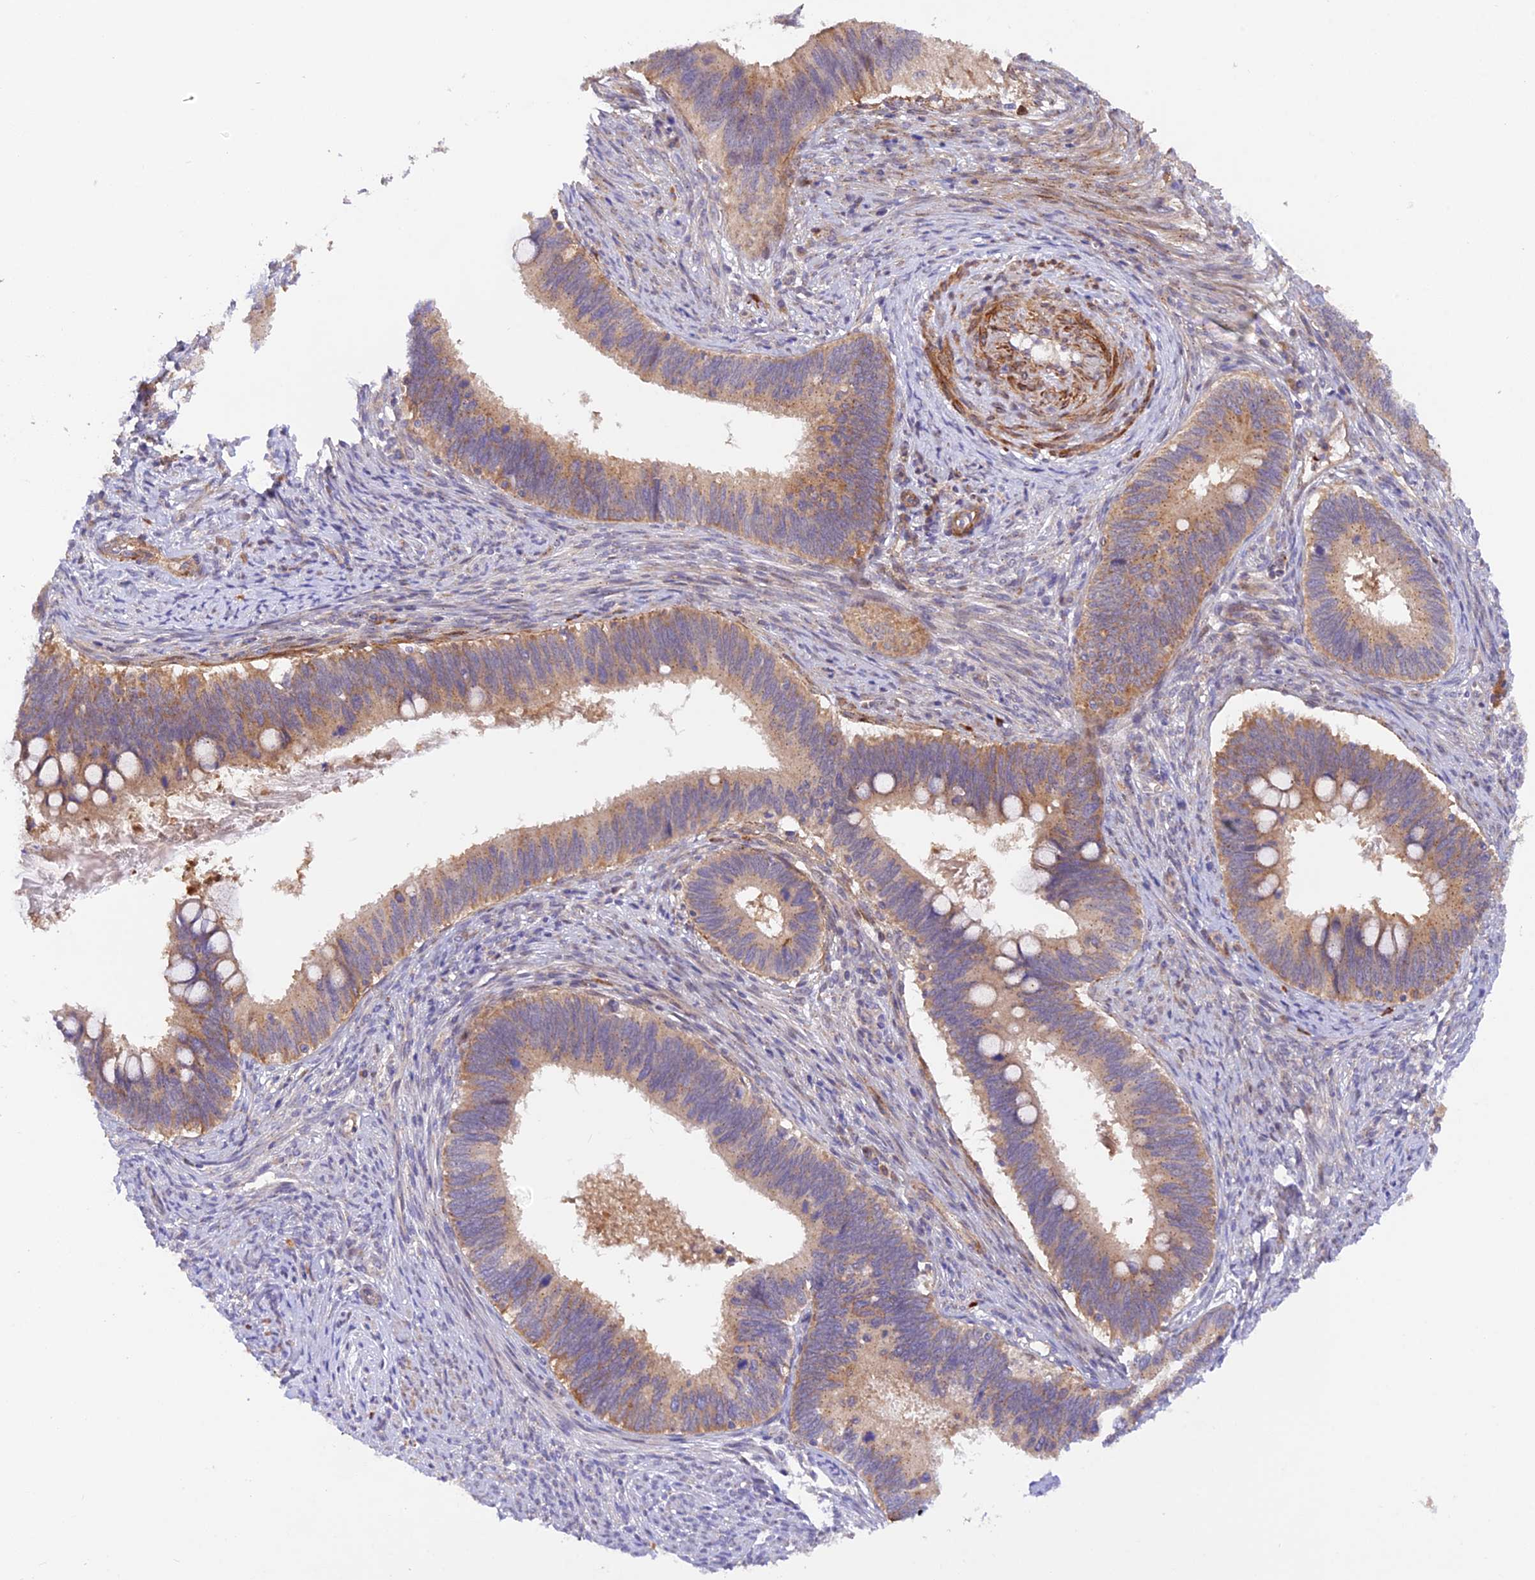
{"staining": {"intensity": "moderate", "quantity": "25%-75%", "location": "cytoplasmic/membranous"}, "tissue": "cervical cancer", "cell_type": "Tumor cells", "image_type": "cancer", "snomed": [{"axis": "morphology", "description": "Adenocarcinoma, NOS"}, {"axis": "topography", "description": "Cervix"}], "caption": "Immunohistochemistry histopathology image of cervical cancer (adenocarcinoma) stained for a protein (brown), which displays medium levels of moderate cytoplasmic/membranous positivity in approximately 25%-75% of tumor cells.", "gene": "WDFY4", "patient": {"sex": "female", "age": 42}}